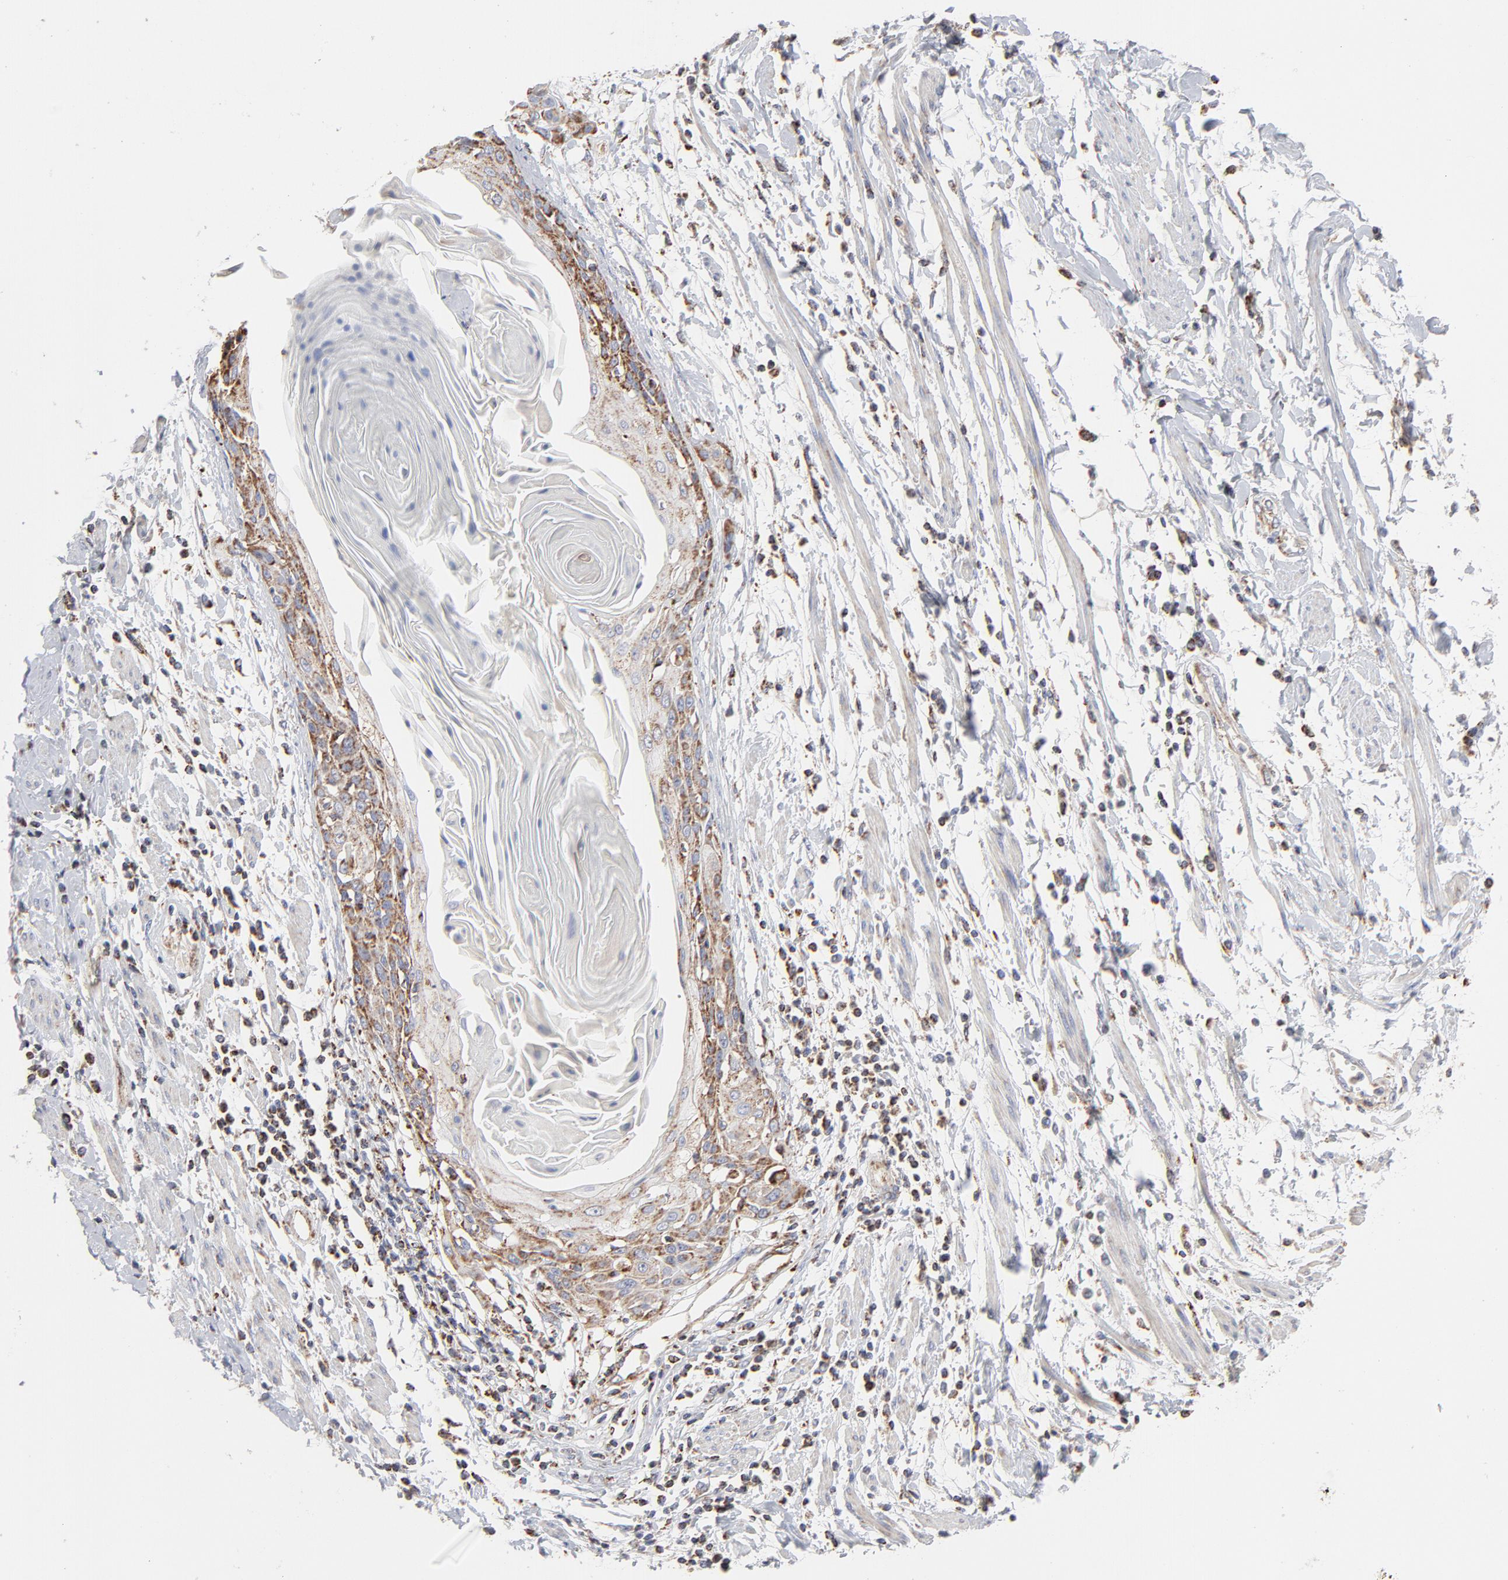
{"staining": {"intensity": "strong", "quantity": ">75%", "location": "cytoplasmic/membranous"}, "tissue": "cervical cancer", "cell_type": "Tumor cells", "image_type": "cancer", "snomed": [{"axis": "morphology", "description": "Squamous cell carcinoma, NOS"}, {"axis": "topography", "description": "Cervix"}], "caption": "Protein expression by IHC shows strong cytoplasmic/membranous staining in about >75% of tumor cells in cervical squamous cell carcinoma. The staining was performed using DAB (3,3'-diaminobenzidine), with brown indicating positive protein expression. Nuclei are stained blue with hematoxylin.", "gene": "ASB3", "patient": {"sex": "female", "age": 57}}